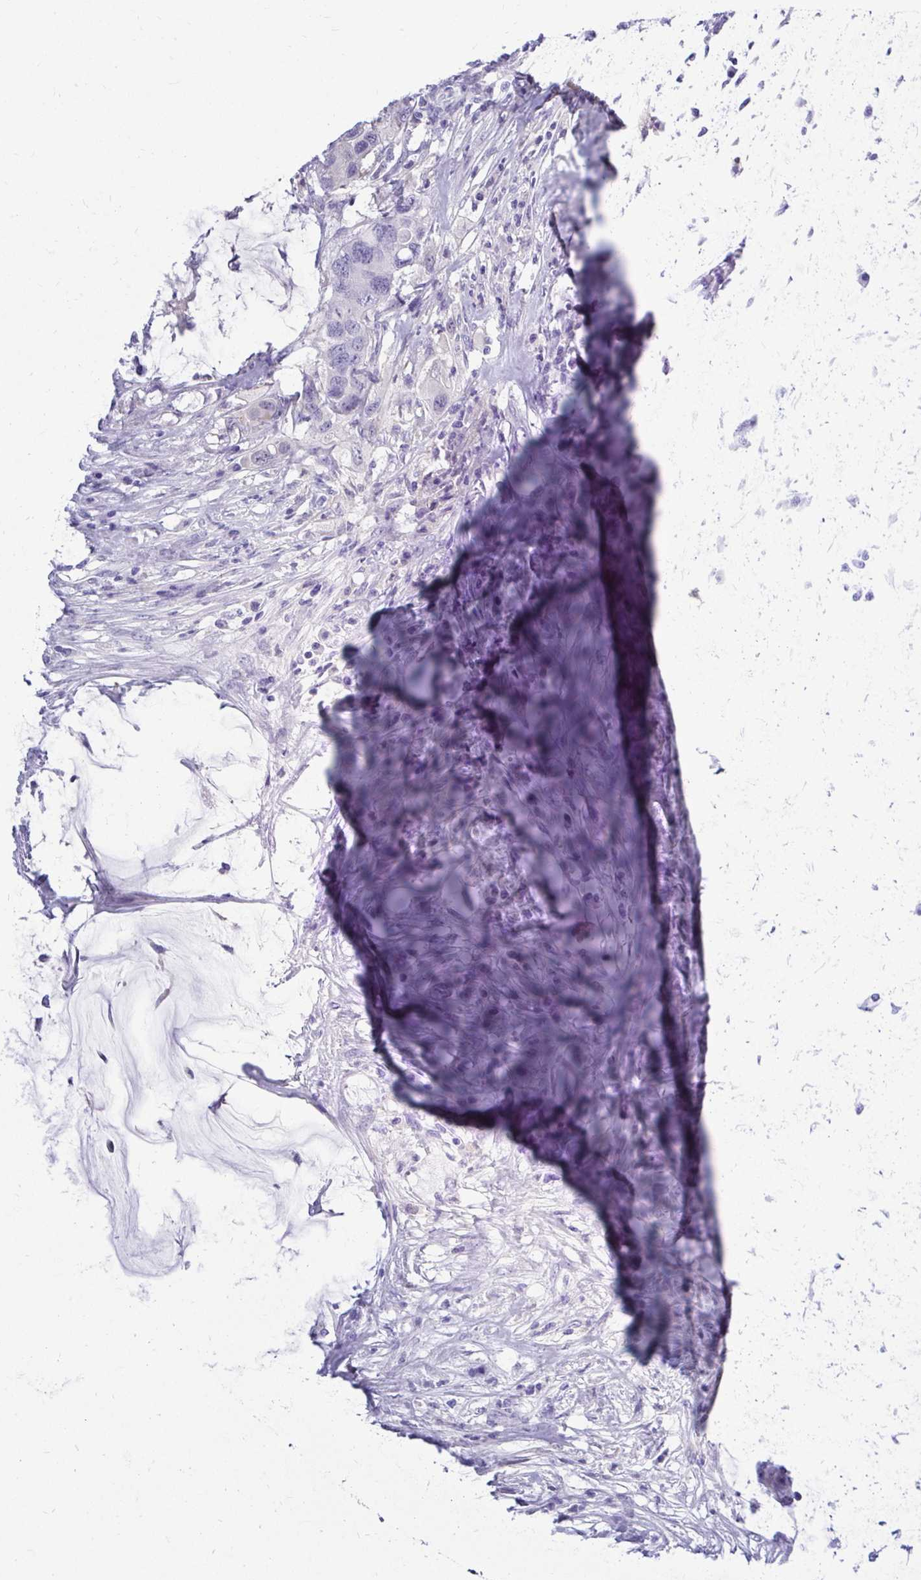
{"staining": {"intensity": "negative", "quantity": "none", "location": "none"}, "tissue": "colorectal cancer", "cell_type": "Tumor cells", "image_type": "cancer", "snomed": [{"axis": "morphology", "description": "Adenocarcinoma, NOS"}, {"axis": "topography", "description": "Colon"}], "caption": "Tumor cells are negative for brown protein staining in colorectal adenocarcinoma. (IHC, brightfield microscopy, high magnification).", "gene": "ZSWIM9", "patient": {"sex": "male", "age": 71}}